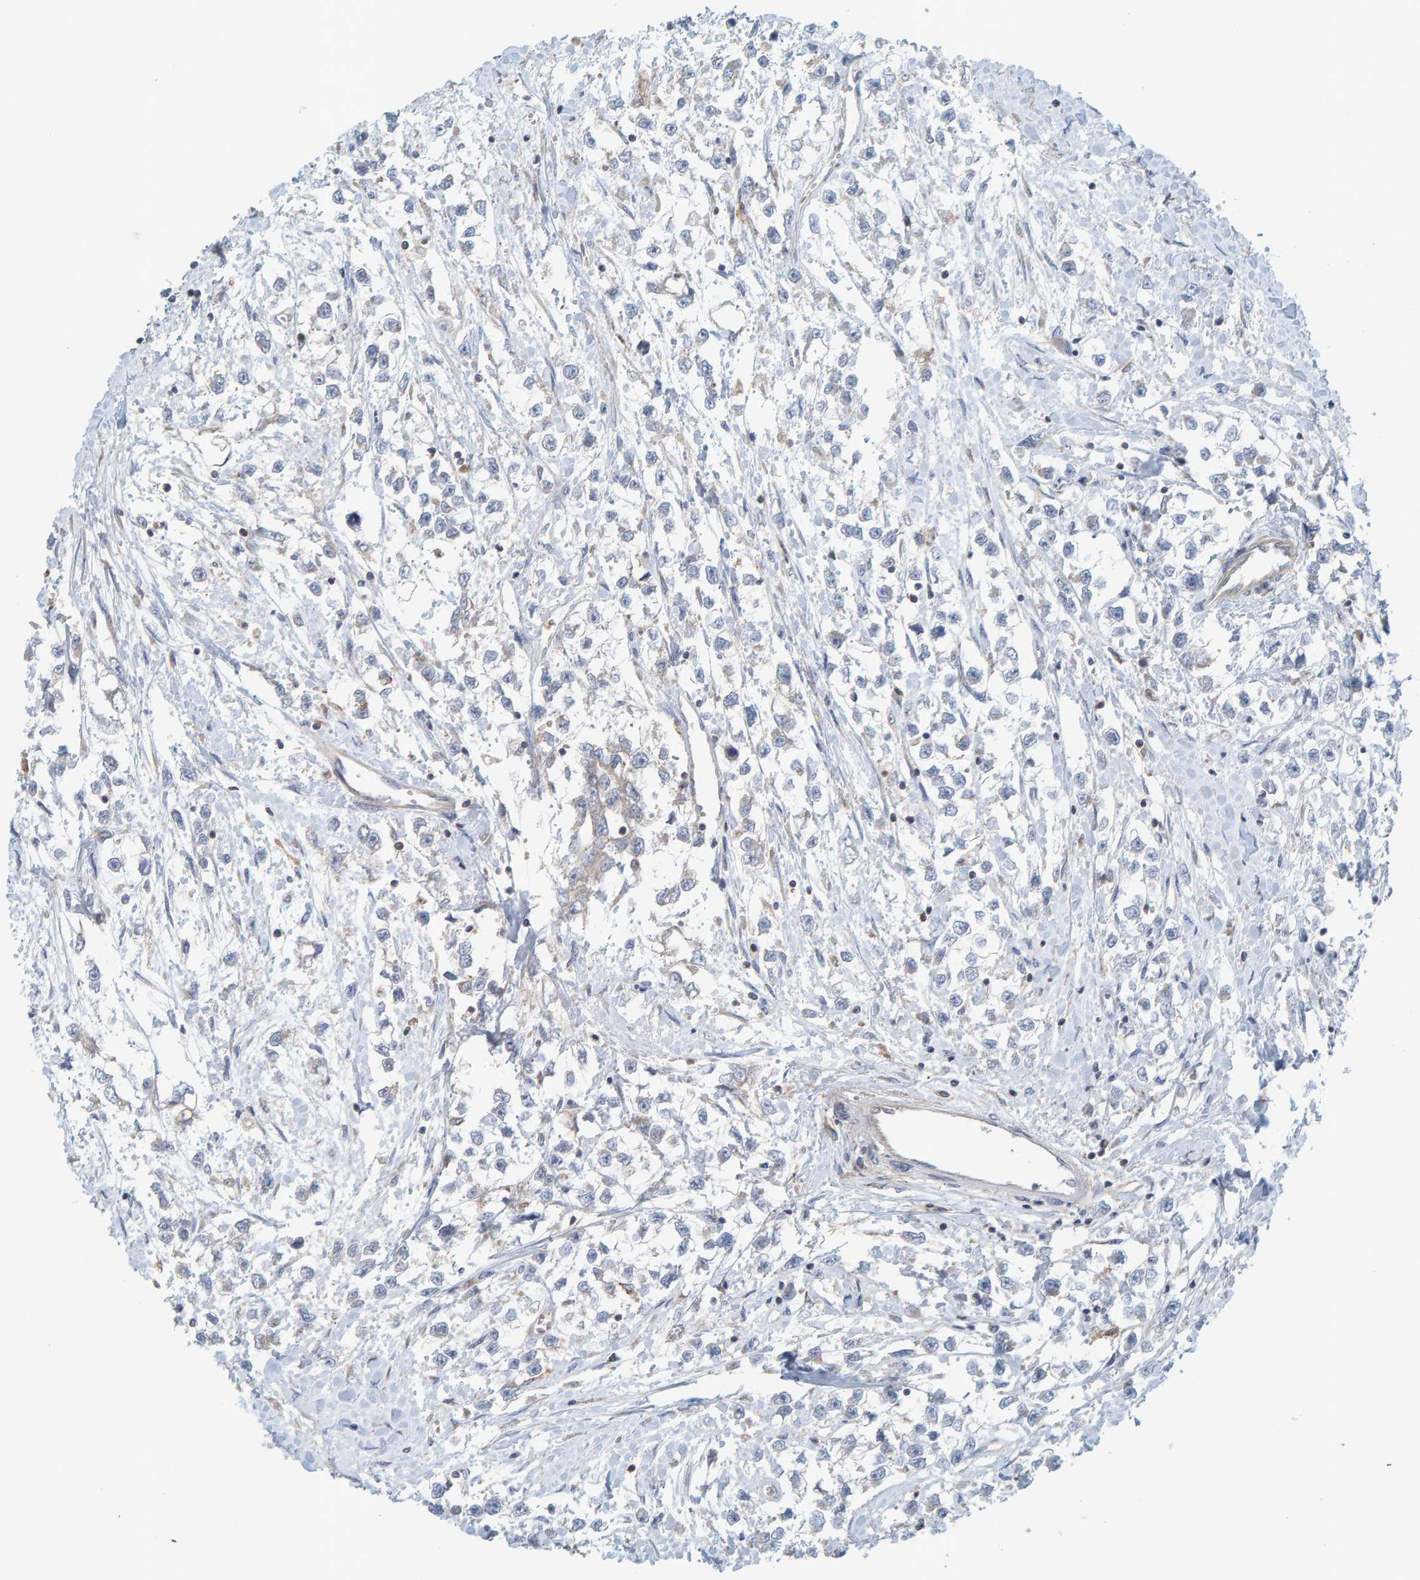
{"staining": {"intensity": "negative", "quantity": "none", "location": "none"}, "tissue": "testis cancer", "cell_type": "Tumor cells", "image_type": "cancer", "snomed": [{"axis": "morphology", "description": "Seminoma, NOS"}, {"axis": "morphology", "description": "Carcinoma, Embryonal, NOS"}, {"axis": "topography", "description": "Testis"}], "caption": "This is a micrograph of IHC staining of seminoma (testis), which shows no expression in tumor cells.", "gene": "UBAP1", "patient": {"sex": "male", "age": 51}}